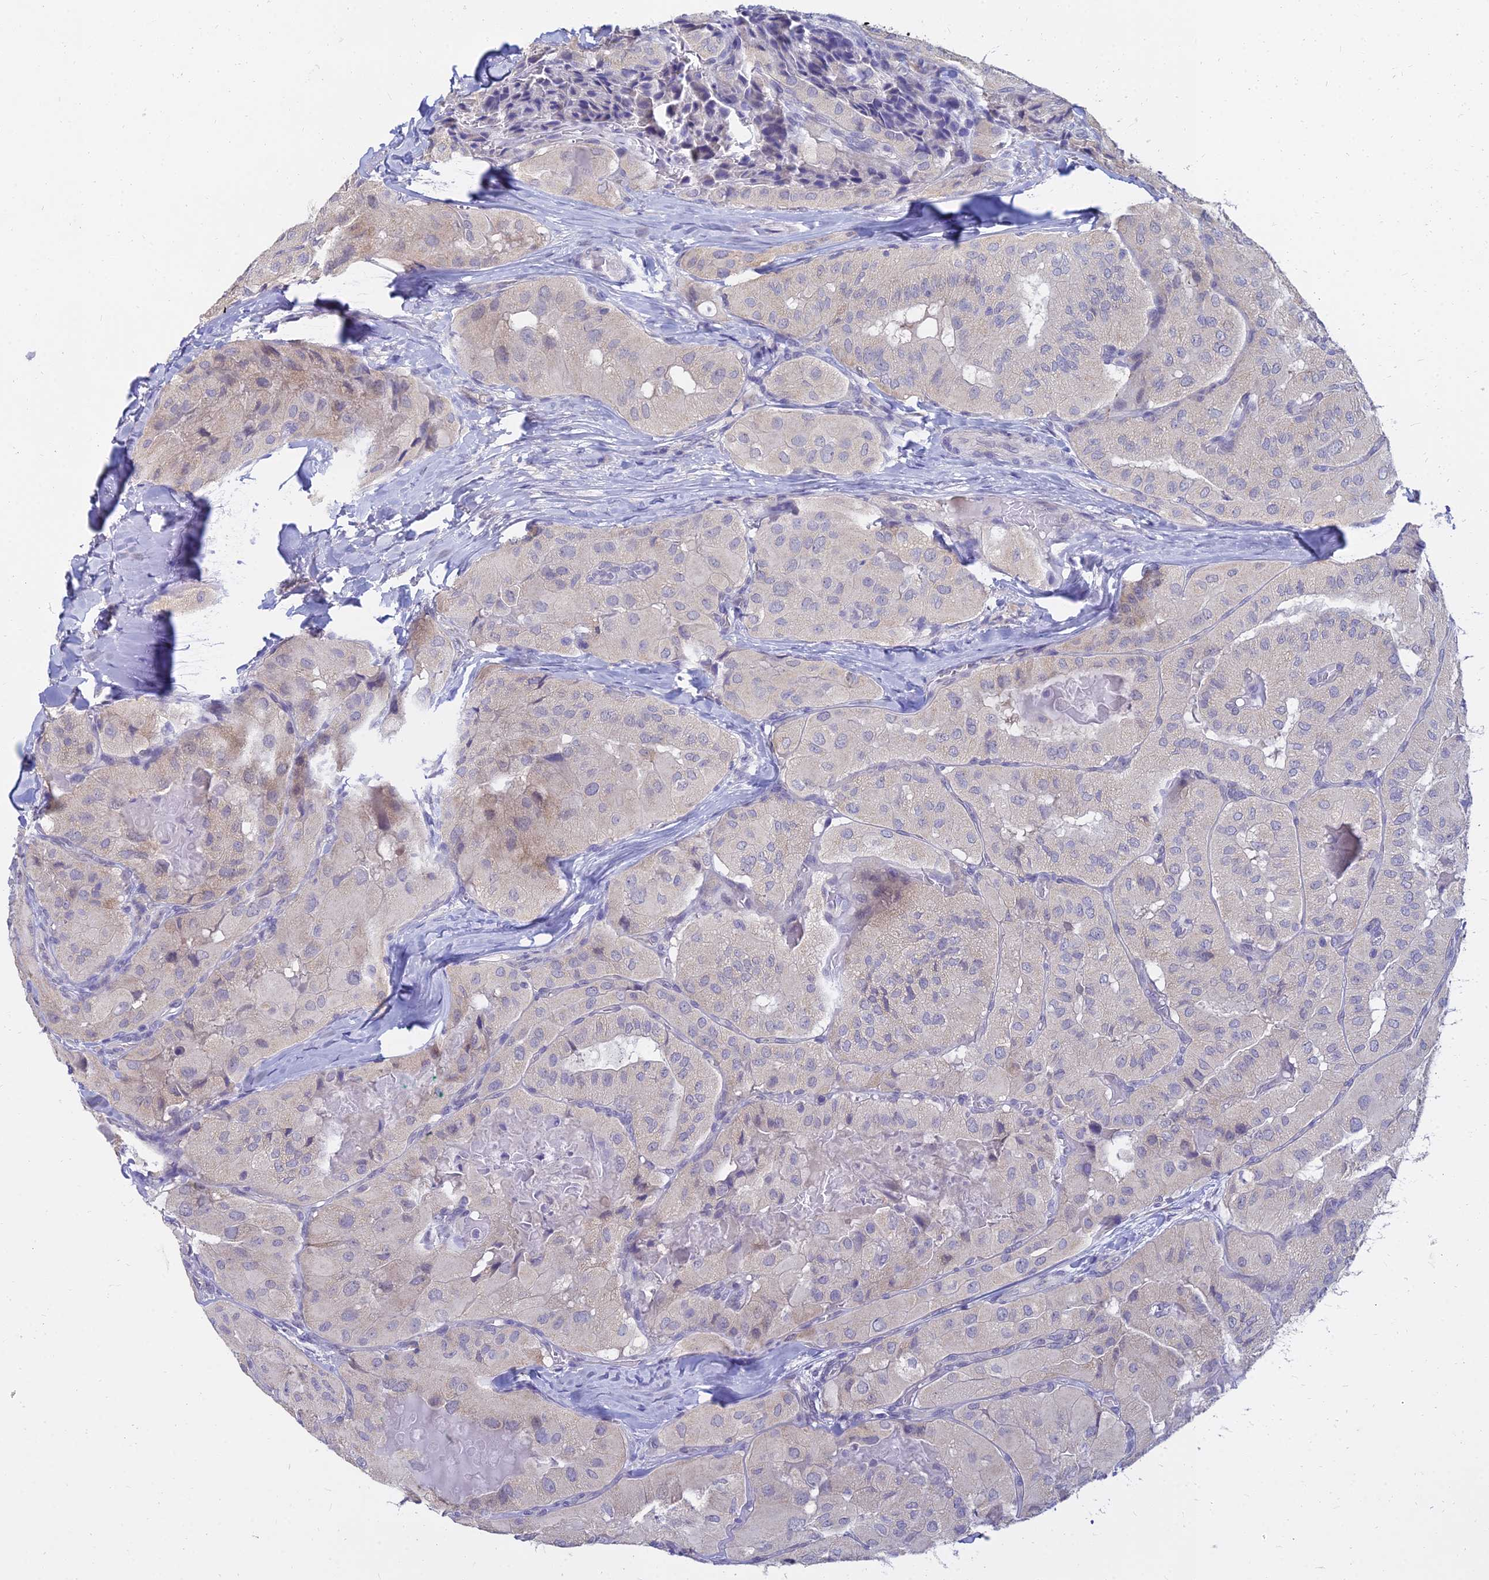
{"staining": {"intensity": "negative", "quantity": "none", "location": "none"}, "tissue": "thyroid cancer", "cell_type": "Tumor cells", "image_type": "cancer", "snomed": [{"axis": "morphology", "description": "Normal tissue, NOS"}, {"axis": "morphology", "description": "Papillary adenocarcinoma, NOS"}, {"axis": "topography", "description": "Thyroid gland"}], "caption": "A high-resolution image shows IHC staining of papillary adenocarcinoma (thyroid), which demonstrates no significant expression in tumor cells.", "gene": "NPY", "patient": {"sex": "female", "age": 59}}